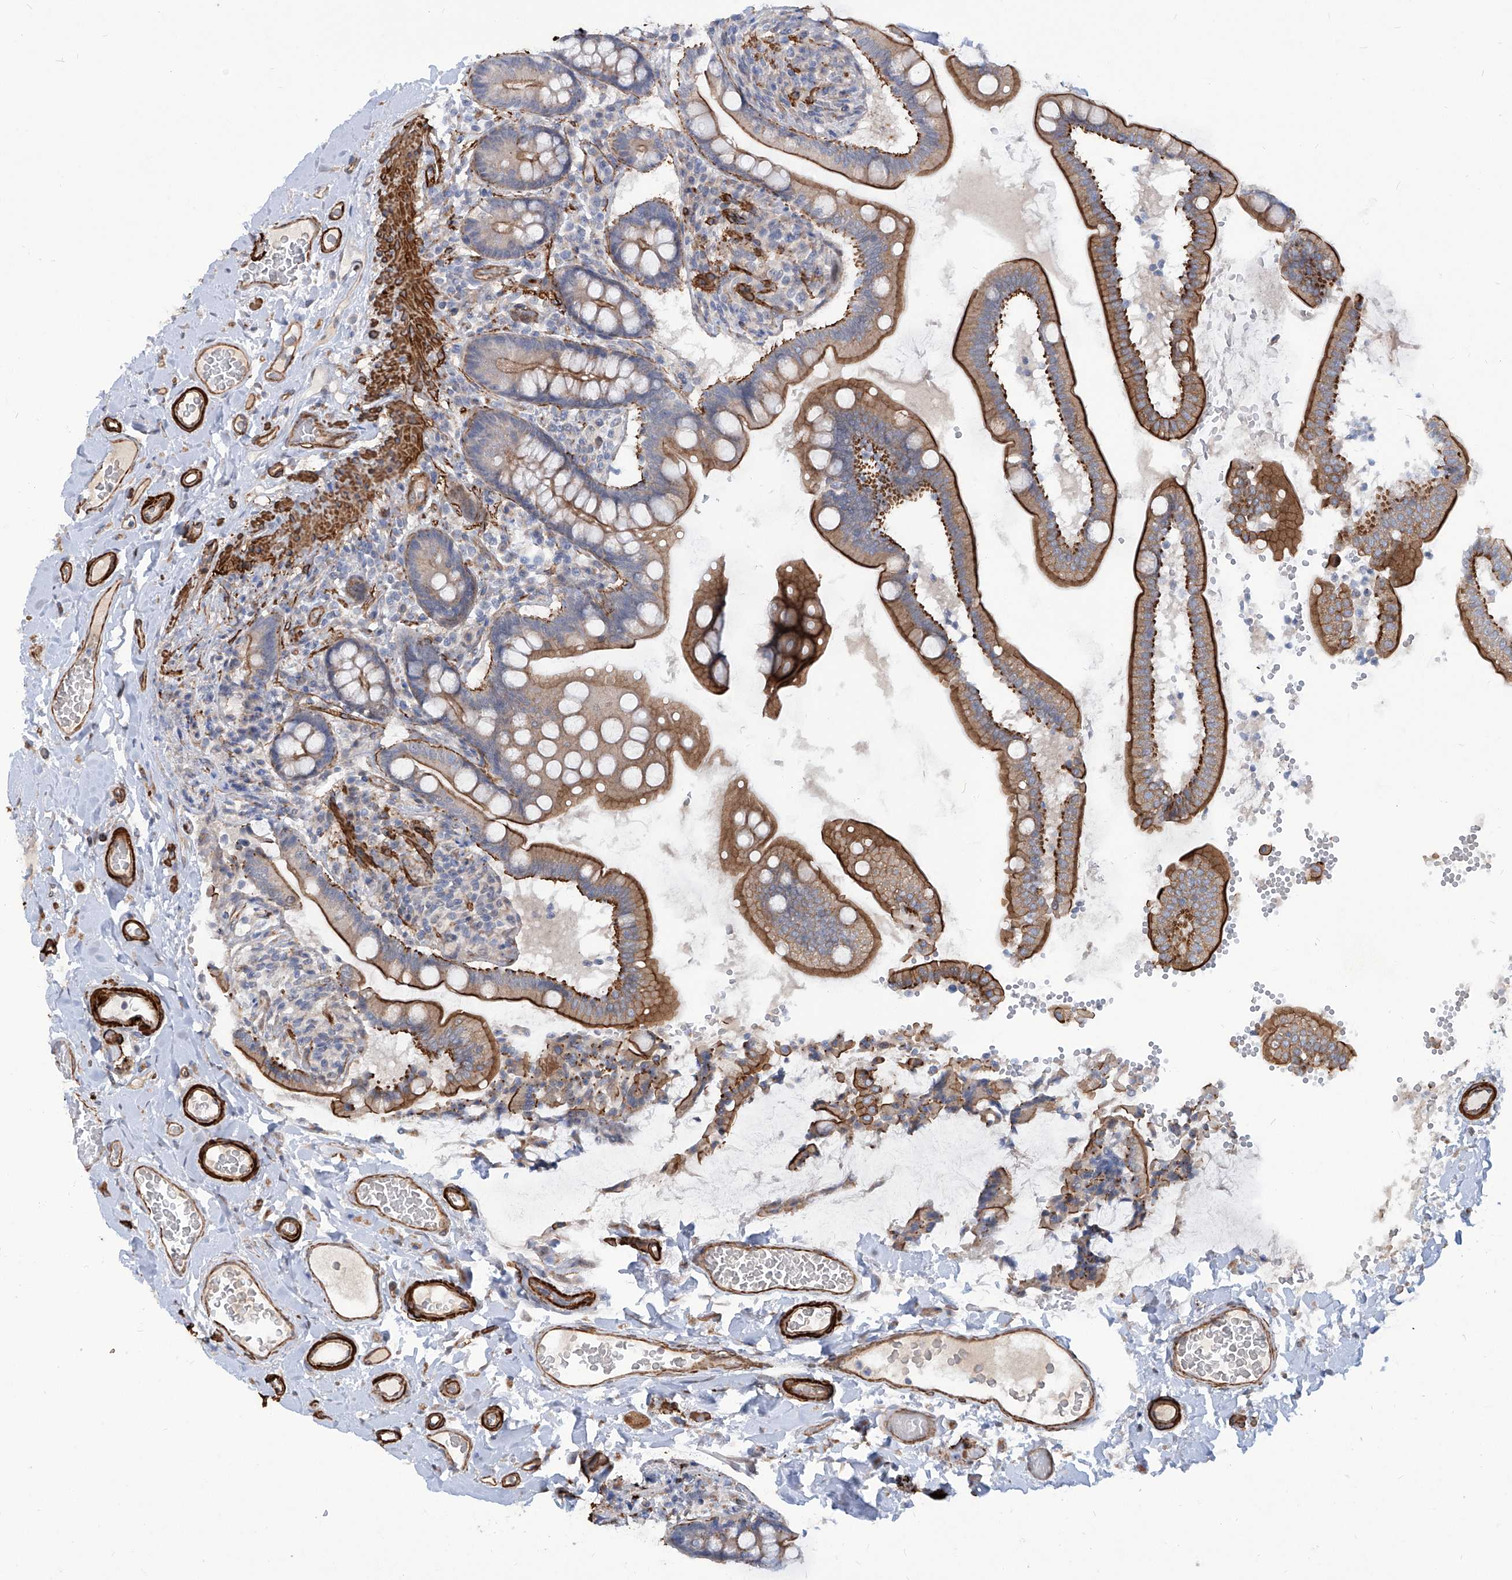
{"staining": {"intensity": "strong", "quantity": ">75%", "location": "cytoplasmic/membranous"}, "tissue": "small intestine", "cell_type": "Glandular cells", "image_type": "normal", "snomed": [{"axis": "morphology", "description": "Normal tissue, NOS"}, {"axis": "topography", "description": "Small intestine"}], "caption": "This is a histology image of immunohistochemistry staining of unremarkable small intestine, which shows strong positivity in the cytoplasmic/membranous of glandular cells.", "gene": "ZNF490", "patient": {"sex": "female", "age": 64}}